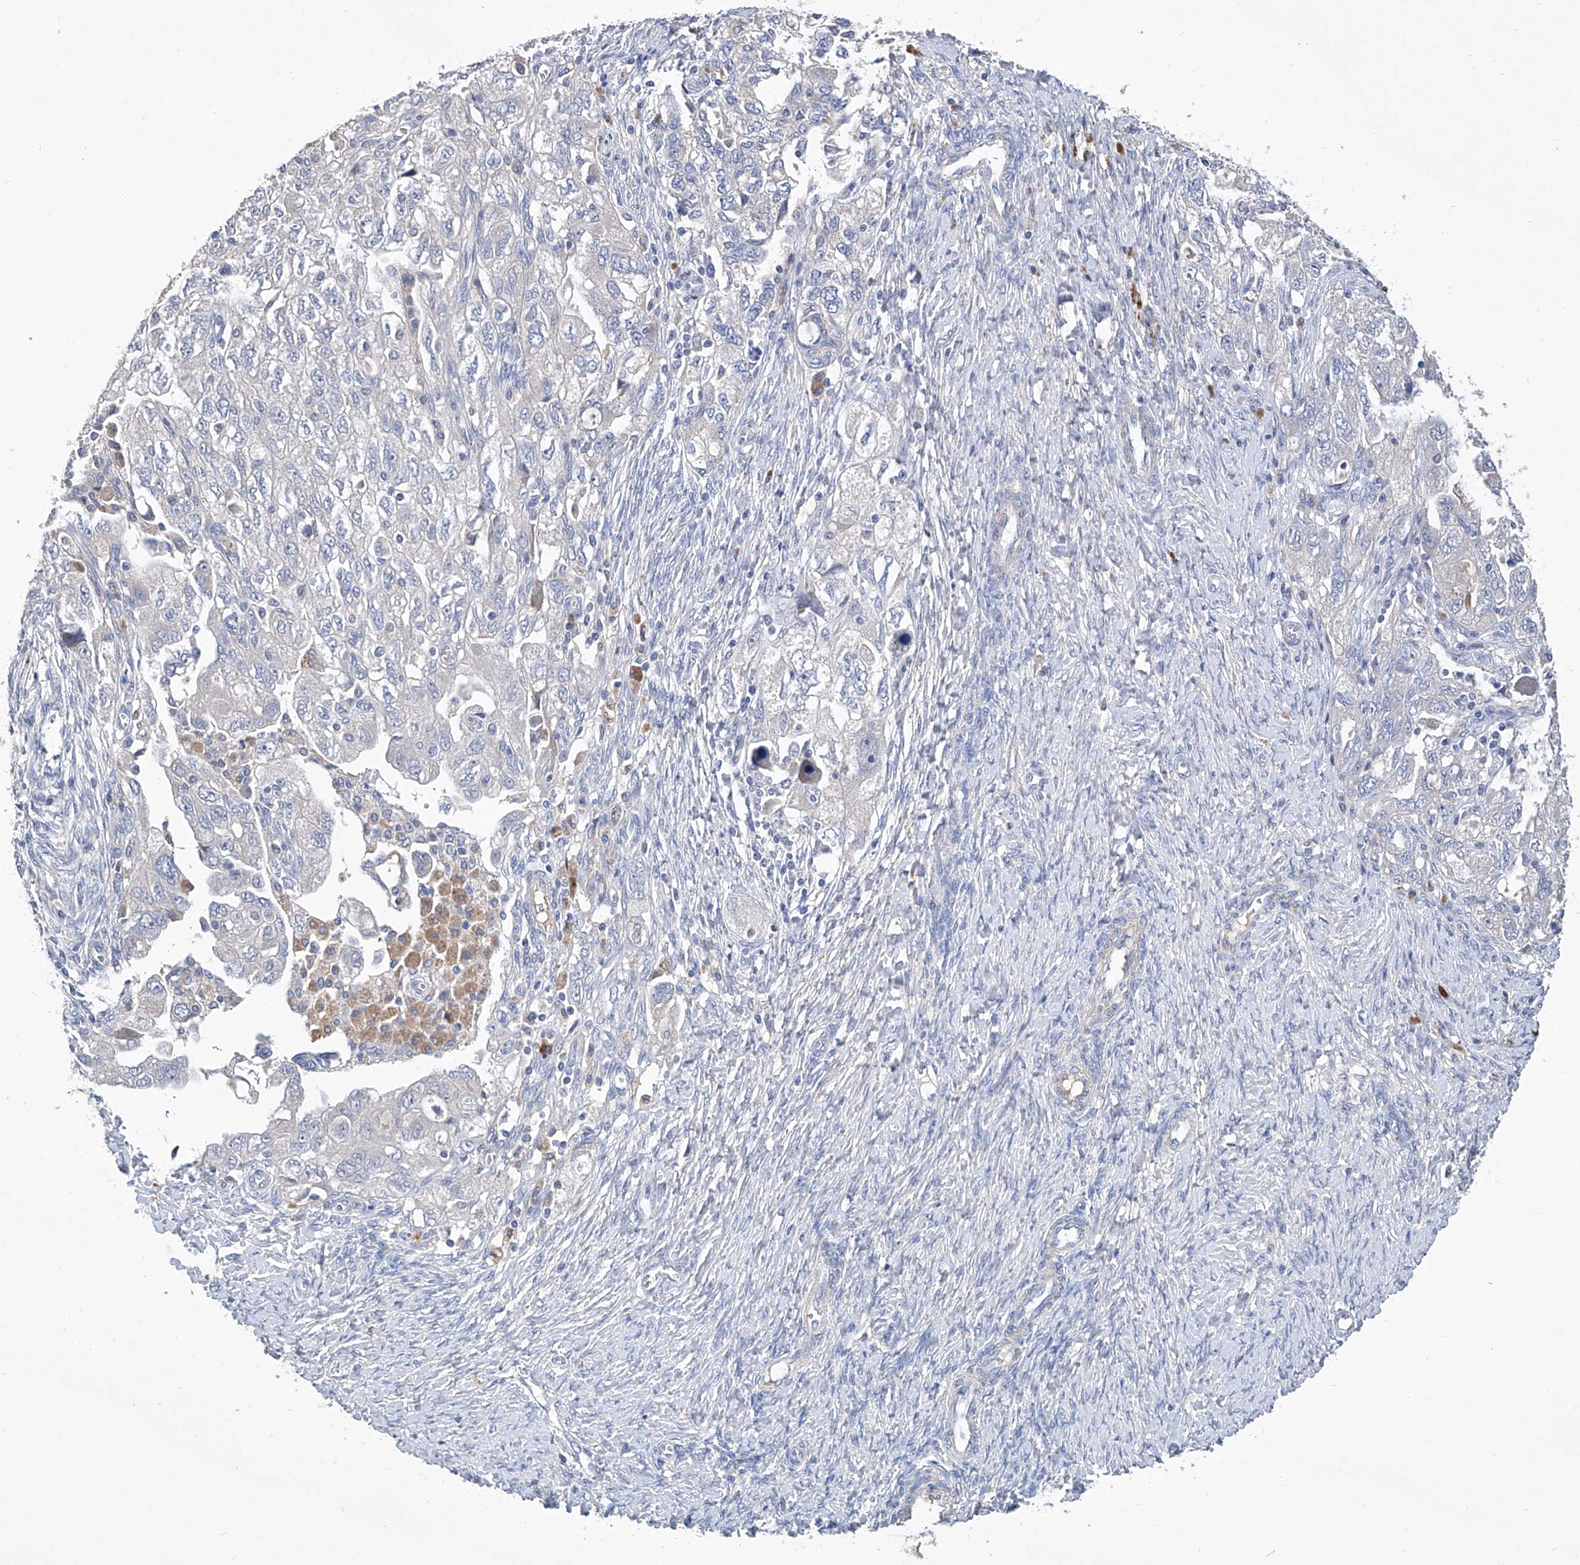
{"staining": {"intensity": "negative", "quantity": "none", "location": "none"}, "tissue": "ovarian cancer", "cell_type": "Tumor cells", "image_type": "cancer", "snomed": [{"axis": "morphology", "description": "Carcinoma, NOS"}, {"axis": "morphology", "description": "Cystadenocarcinoma, serous, NOS"}, {"axis": "topography", "description": "Ovary"}], "caption": "The histopathology image shows no staining of tumor cells in carcinoma (ovarian).", "gene": "GPT", "patient": {"sex": "female", "age": 69}}